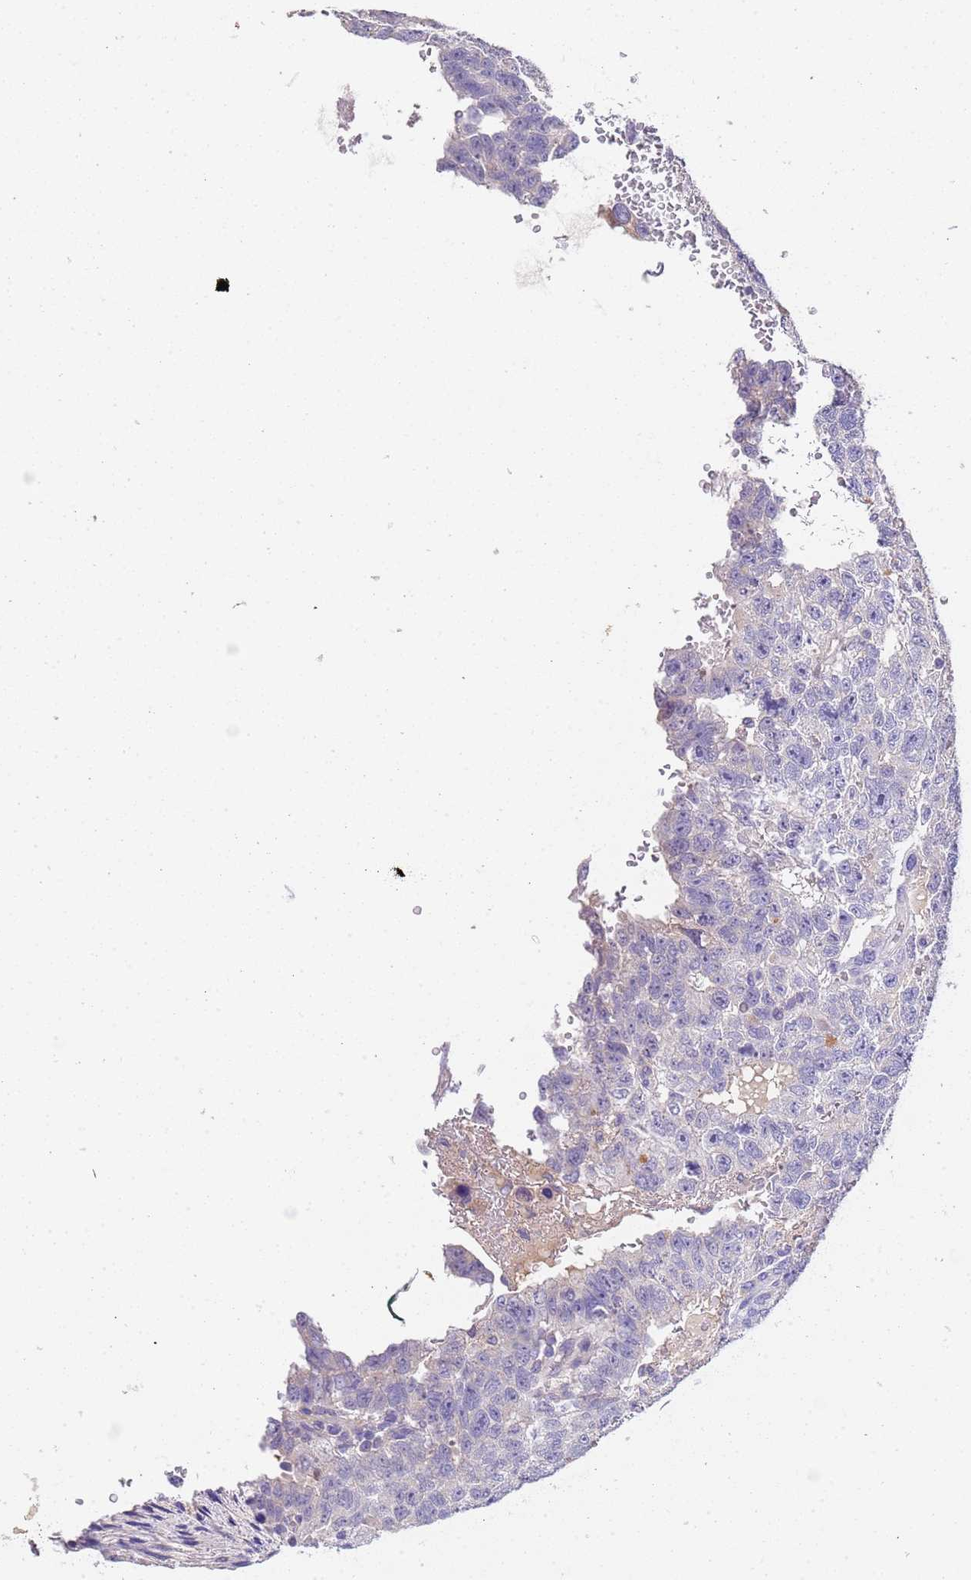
{"staining": {"intensity": "negative", "quantity": "none", "location": "none"}, "tissue": "testis cancer", "cell_type": "Tumor cells", "image_type": "cancer", "snomed": [{"axis": "morphology", "description": "Carcinoma, Embryonal, NOS"}, {"axis": "topography", "description": "Testis"}], "caption": "The immunohistochemistry (IHC) image has no significant staining in tumor cells of testis cancer (embryonal carcinoma) tissue. Brightfield microscopy of immunohistochemistry (IHC) stained with DAB (brown) and hematoxylin (blue), captured at high magnification.", "gene": "SLC24A3", "patient": {"sex": "male", "age": 26}}